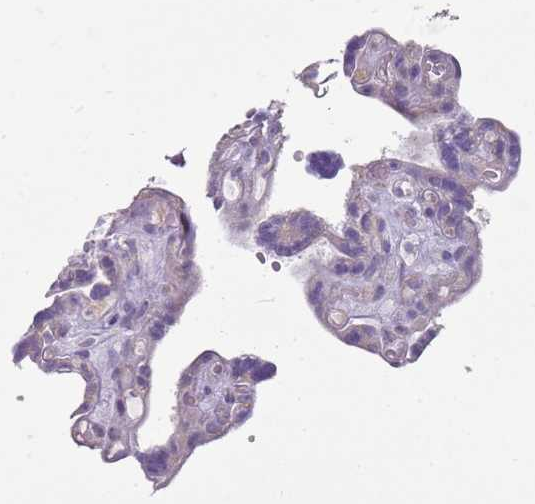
{"staining": {"intensity": "moderate", "quantity": ">75%", "location": "cytoplasmic/membranous"}, "tissue": "placenta", "cell_type": "Decidual cells", "image_type": "normal", "snomed": [{"axis": "morphology", "description": "Normal tissue, NOS"}, {"axis": "topography", "description": "Placenta"}], "caption": "Moderate cytoplasmic/membranous protein staining is identified in about >75% of decidual cells in placenta.", "gene": "DIPK1C", "patient": {"sex": "female", "age": 30}}